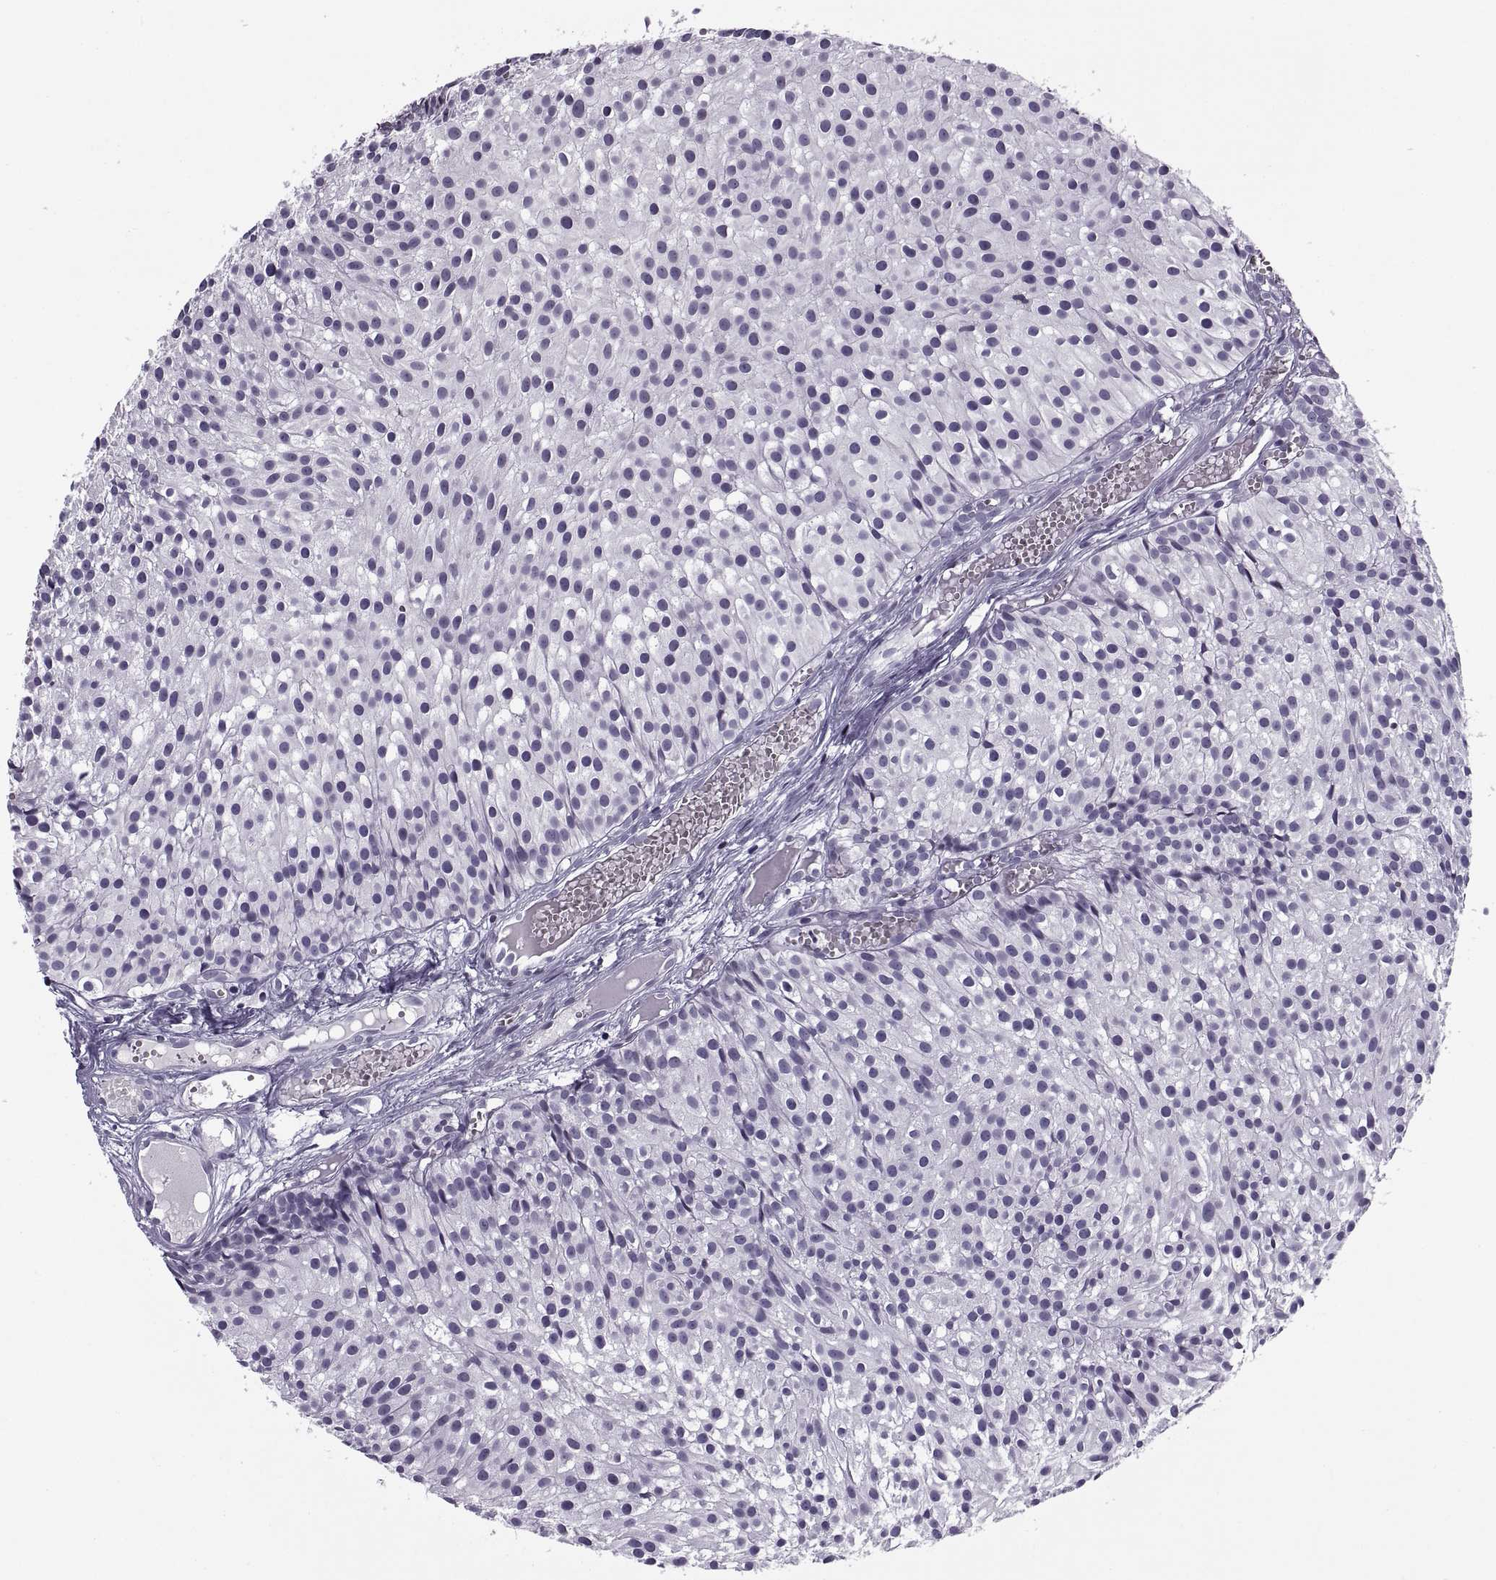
{"staining": {"intensity": "negative", "quantity": "none", "location": "none"}, "tissue": "urothelial cancer", "cell_type": "Tumor cells", "image_type": "cancer", "snomed": [{"axis": "morphology", "description": "Urothelial carcinoma, Low grade"}, {"axis": "topography", "description": "Urinary bladder"}], "caption": "Micrograph shows no protein staining in tumor cells of low-grade urothelial carcinoma tissue.", "gene": "H1-8", "patient": {"sex": "male", "age": 63}}